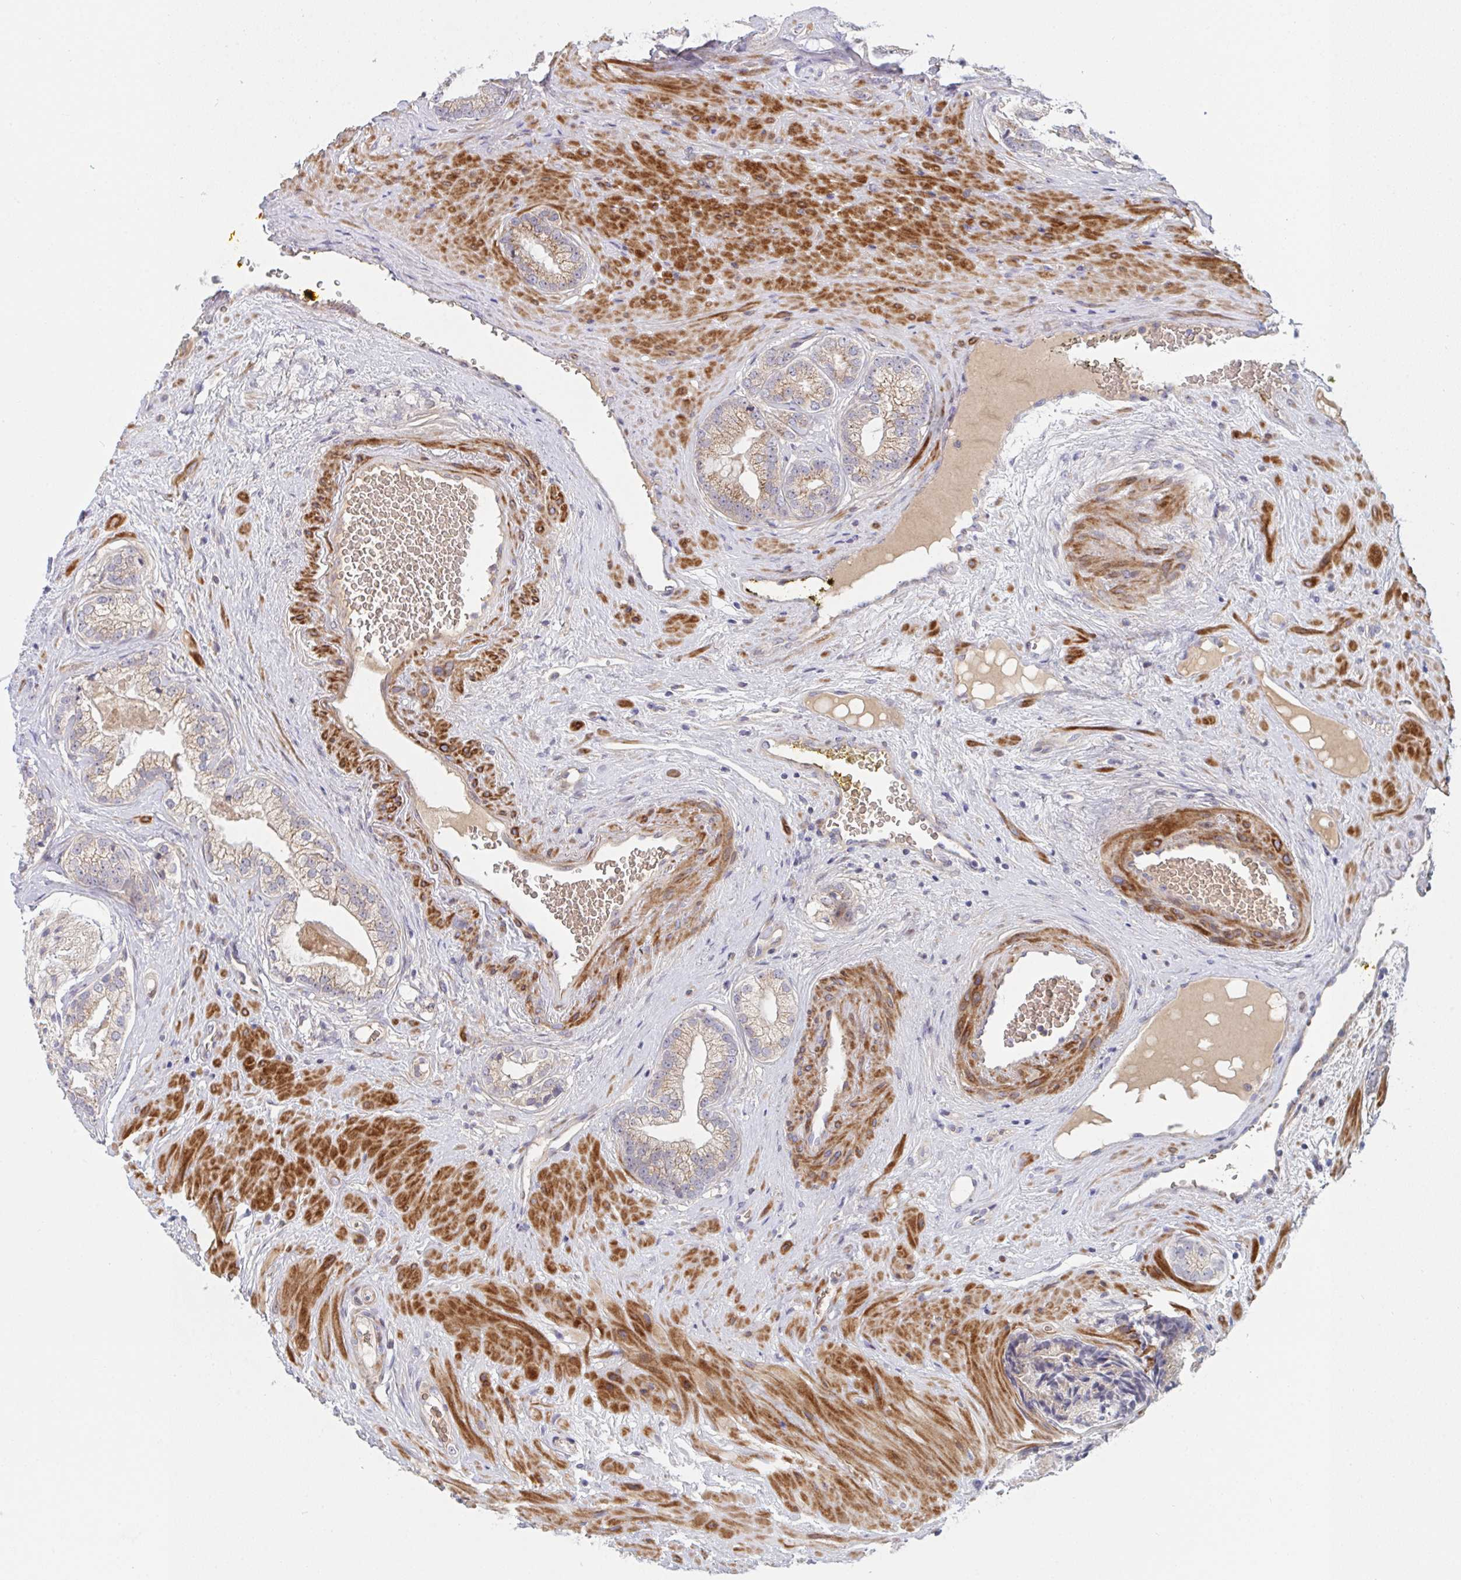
{"staining": {"intensity": "moderate", "quantity": ">75%", "location": "cytoplasmic/membranous"}, "tissue": "prostate cancer", "cell_type": "Tumor cells", "image_type": "cancer", "snomed": [{"axis": "morphology", "description": "Adenocarcinoma, Low grade"}, {"axis": "topography", "description": "Prostate"}], "caption": "Tumor cells display moderate cytoplasmic/membranous staining in approximately >75% of cells in adenocarcinoma (low-grade) (prostate).", "gene": "TNFSF4", "patient": {"sex": "male", "age": 61}}